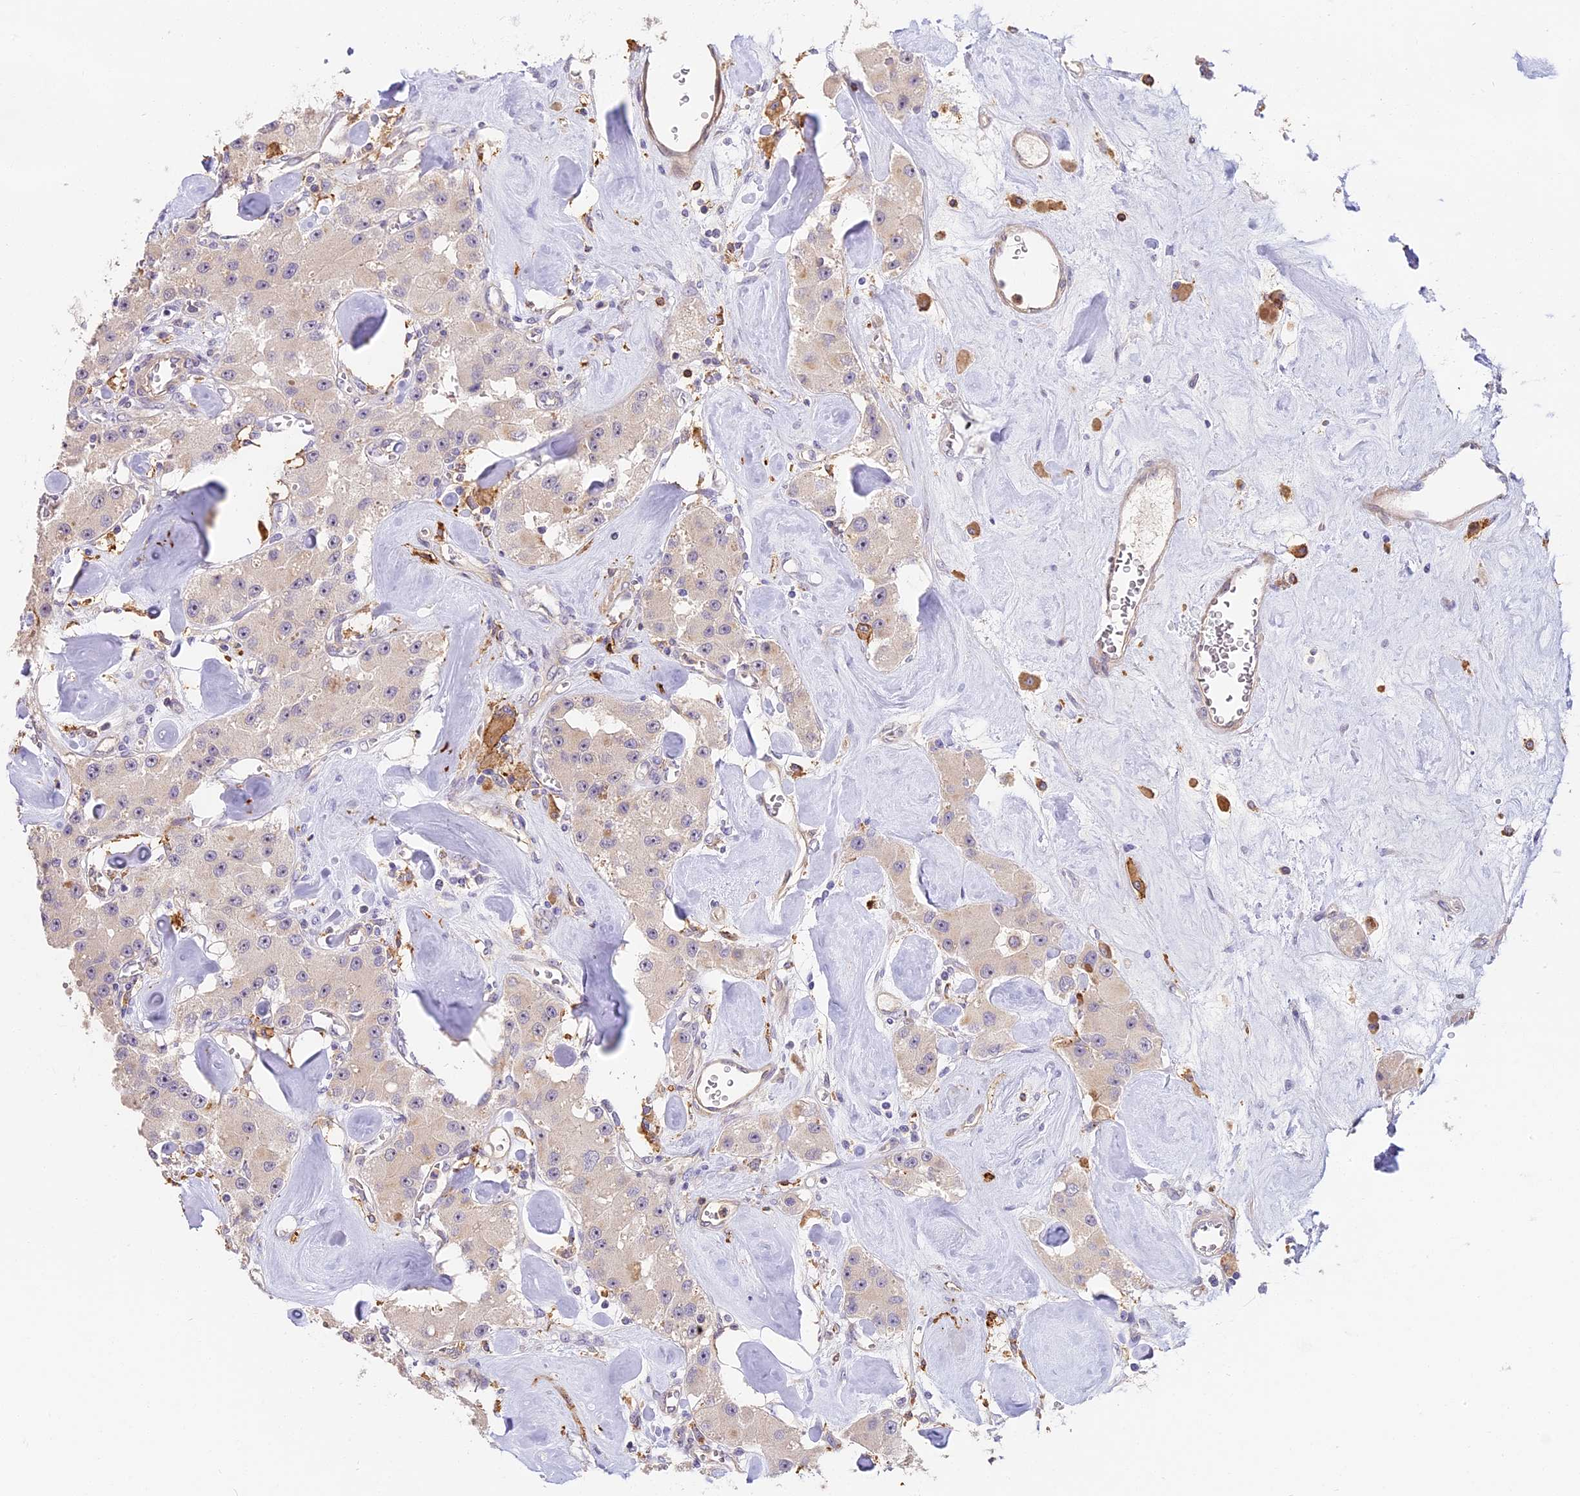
{"staining": {"intensity": "negative", "quantity": "none", "location": "none"}, "tissue": "carcinoid", "cell_type": "Tumor cells", "image_type": "cancer", "snomed": [{"axis": "morphology", "description": "Carcinoid, malignant, NOS"}, {"axis": "topography", "description": "Pancreas"}], "caption": "Carcinoid was stained to show a protein in brown. There is no significant staining in tumor cells.", "gene": "NOD2", "patient": {"sex": "male", "age": 41}}